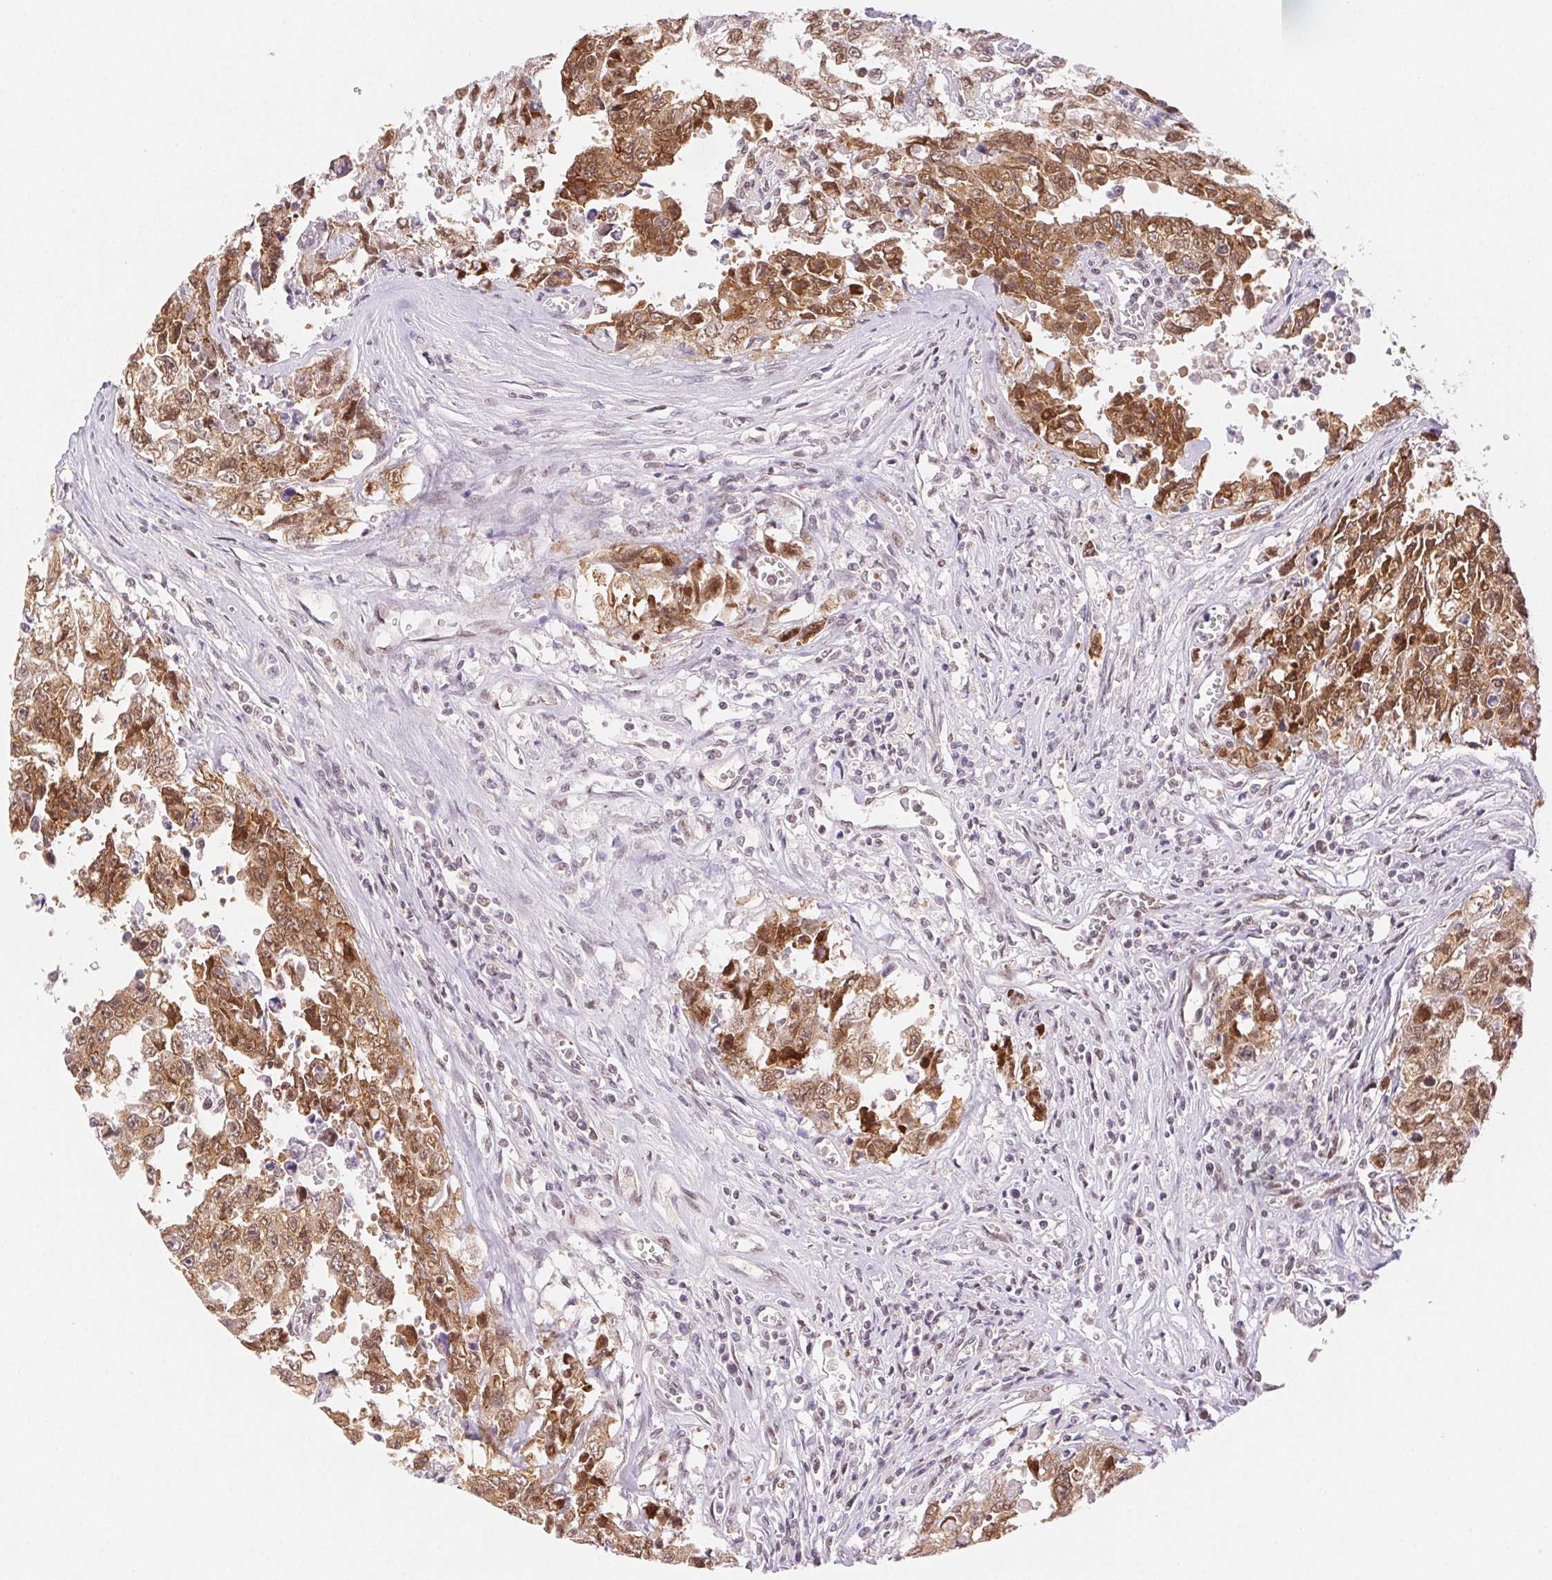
{"staining": {"intensity": "moderate", "quantity": ">75%", "location": "cytoplasmic/membranous,nuclear"}, "tissue": "testis cancer", "cell_type": "Tumor cells", "image_type": "cancer", "snomed": [{"axis": "morphology", "description": "Carcinoma, Embryonal, NOS"}, {"axis": "topography", "description": "Testis"}], "caption": "DAB immunohistochemical staining of human testis cancer shows moderate cytoplasmic/membranous and nuclear protein positivity in about >75% of tumor cells. The protein is stained brown, and the nuclei are stained in blue (DAB IHC with brightfield microscopy, high magnification).", "gene": "H2AZ2", "patient": {"sex": "male", "age": 24}}